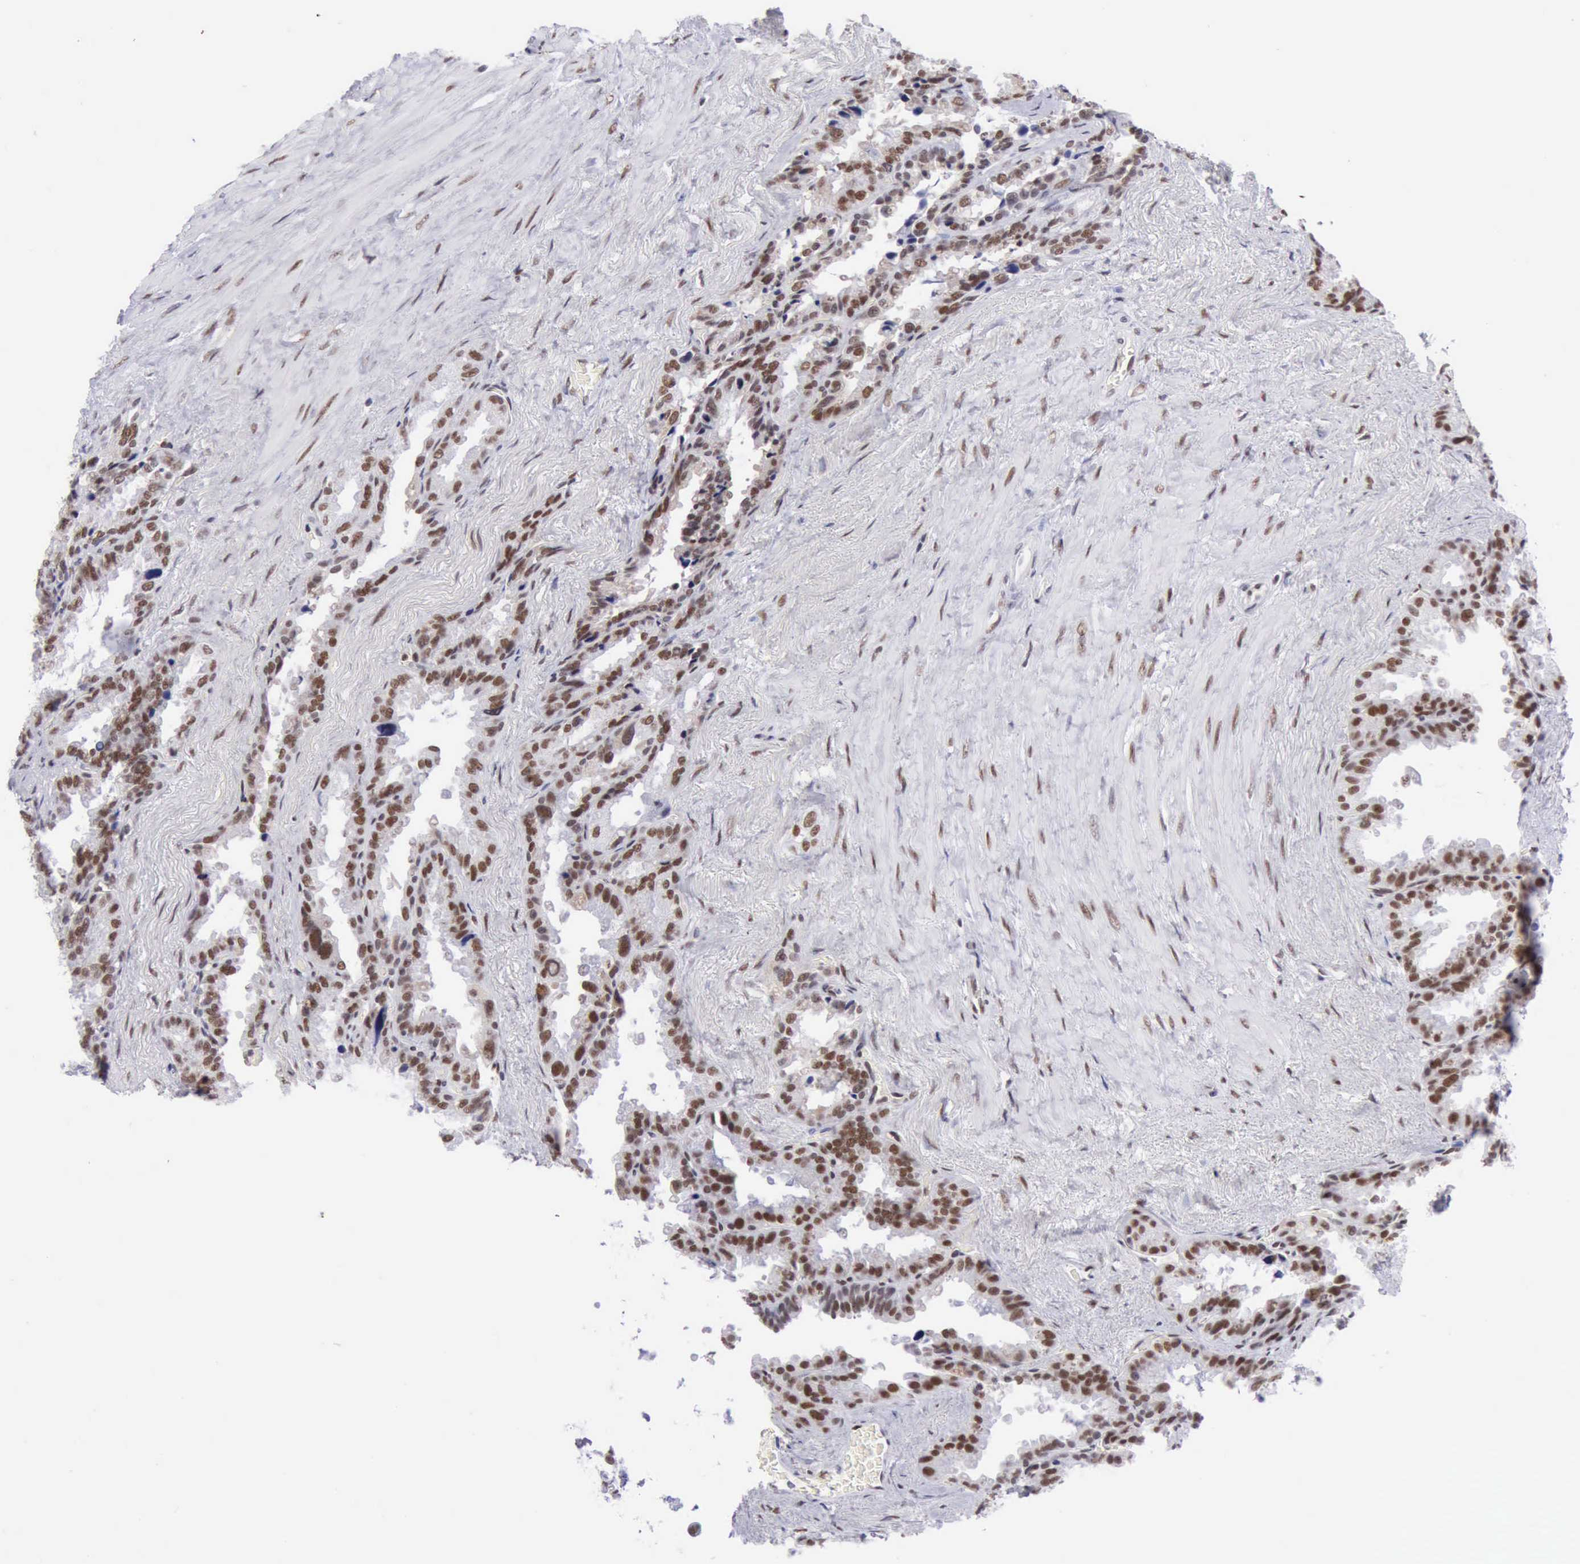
{"staining": {"intensity": "moderate", "quantity": ">75%", "location": "nuclear"}, "tissue": "seminal vesicle", "cell_type": "Glandular cells", "image_type": "normal", "snomed": [{"axis": "morphology", "description": "Normal tissue, NOS"}, {"axis": "topography", "description": "Prostate"}, {"axis": "topography", "description": "Seminal veicle"}], "caption": "Immunohistochemical staining of benign seminal vesicle reveals moderate nuclear protein staining in about >75% of glandular cells. Nuclei are stained in blue.", "gene": "ERCC4", "patient": {"sex": "male", "age": 63}}